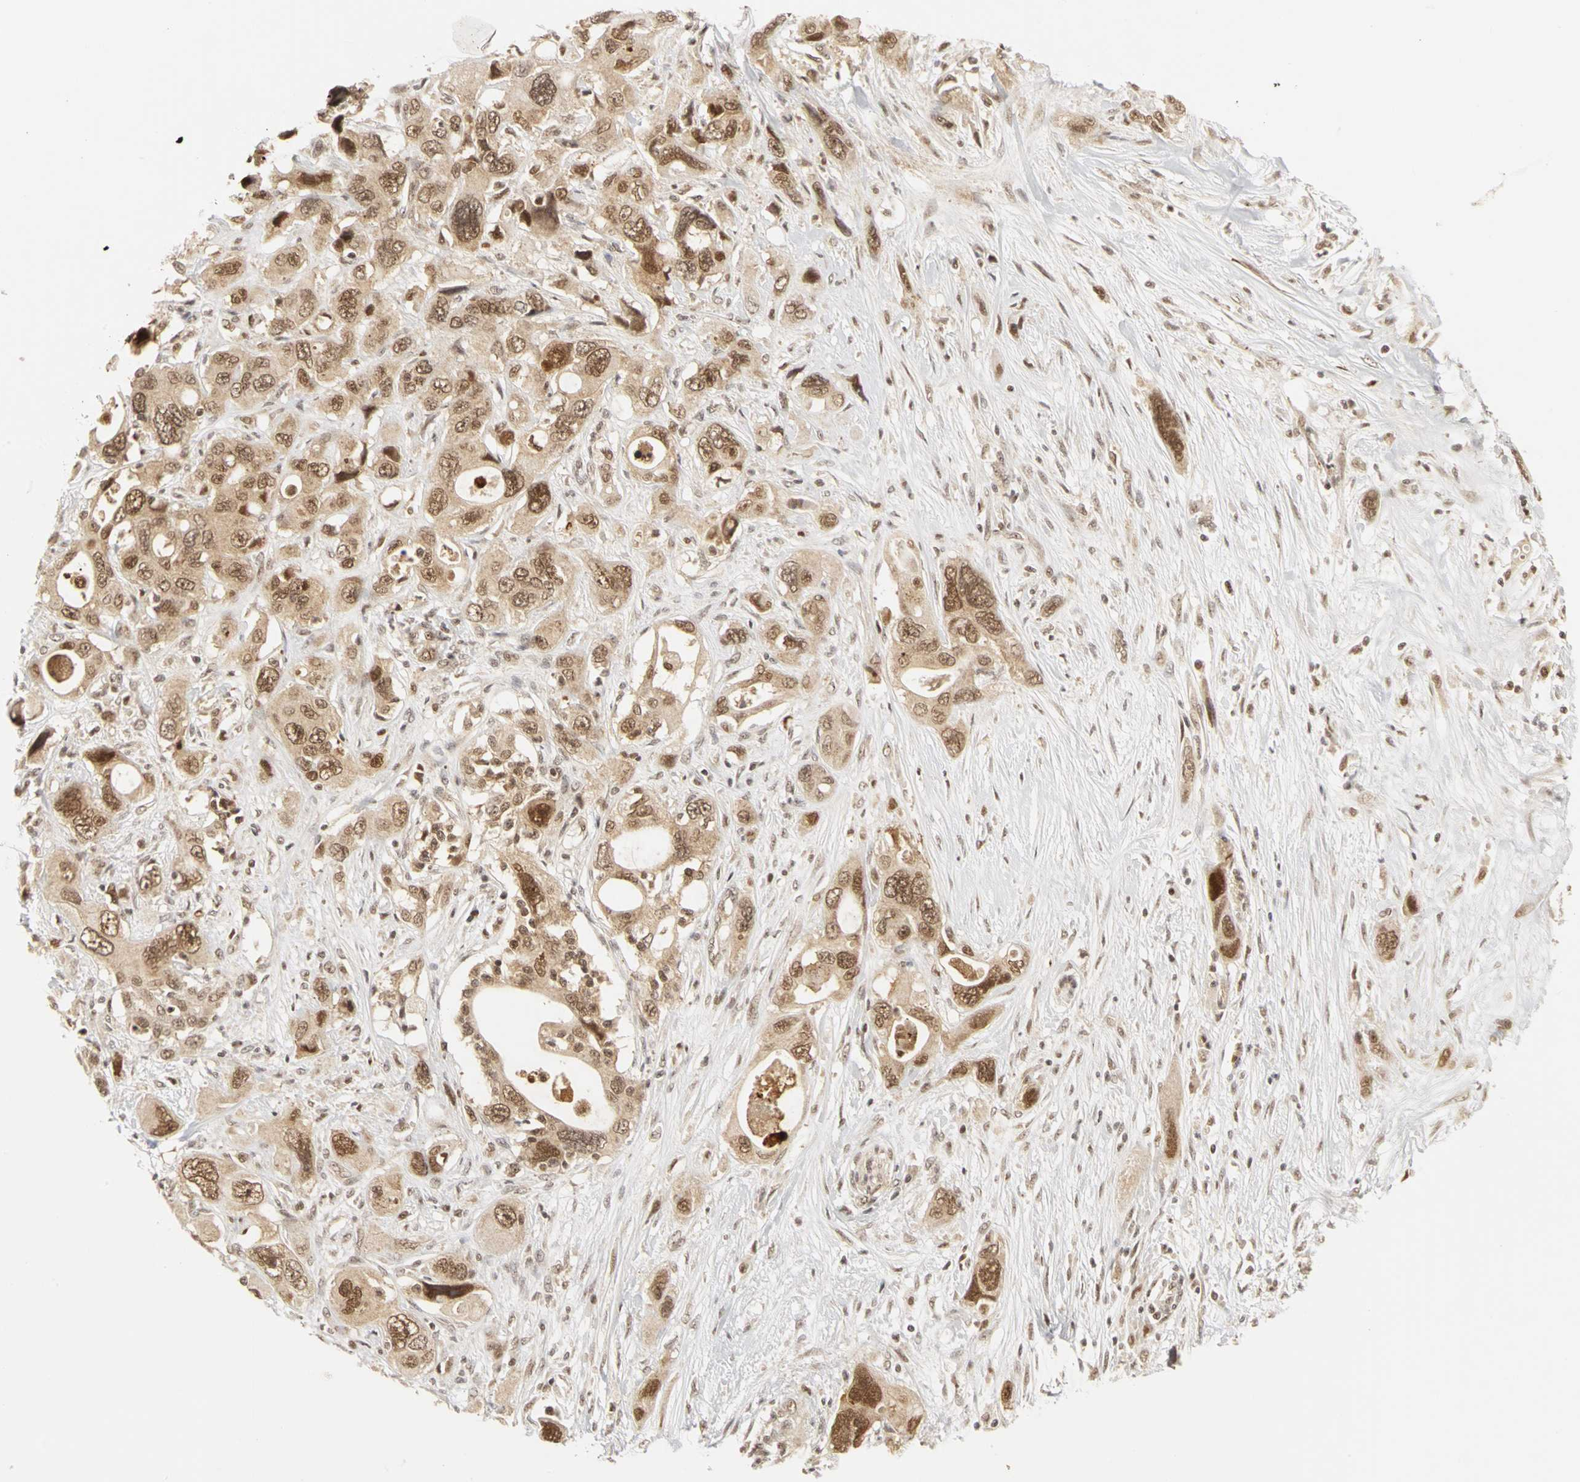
{"staining": {"intensity": "moderate", "quantity": ">75%", "location": "cytoplasmic/membranous,nuclear"}, "tissue": "pancreatic cancer", "cell_type": "Tumor cells", "image_type": "cancer", "snomed": [{"axis": "morphology", "description": "Adenocarcinoma, NOS"}, {"axis": "topography", "description": "Pancreas"}], "caption": "Immunohistochemical staining of human pancreatic adenocarcinoma demonstrates medium levels of moderate cytoplasmic/membranous and nuclear expression in approximately >75% of tumor cells. (DAB (3,3'-diaminobenzidine) IHC, brown staining for protein, blue staining for nuclei).", "gene": "CSNK2B", "patient": {"sex": "male", "age": 46}}